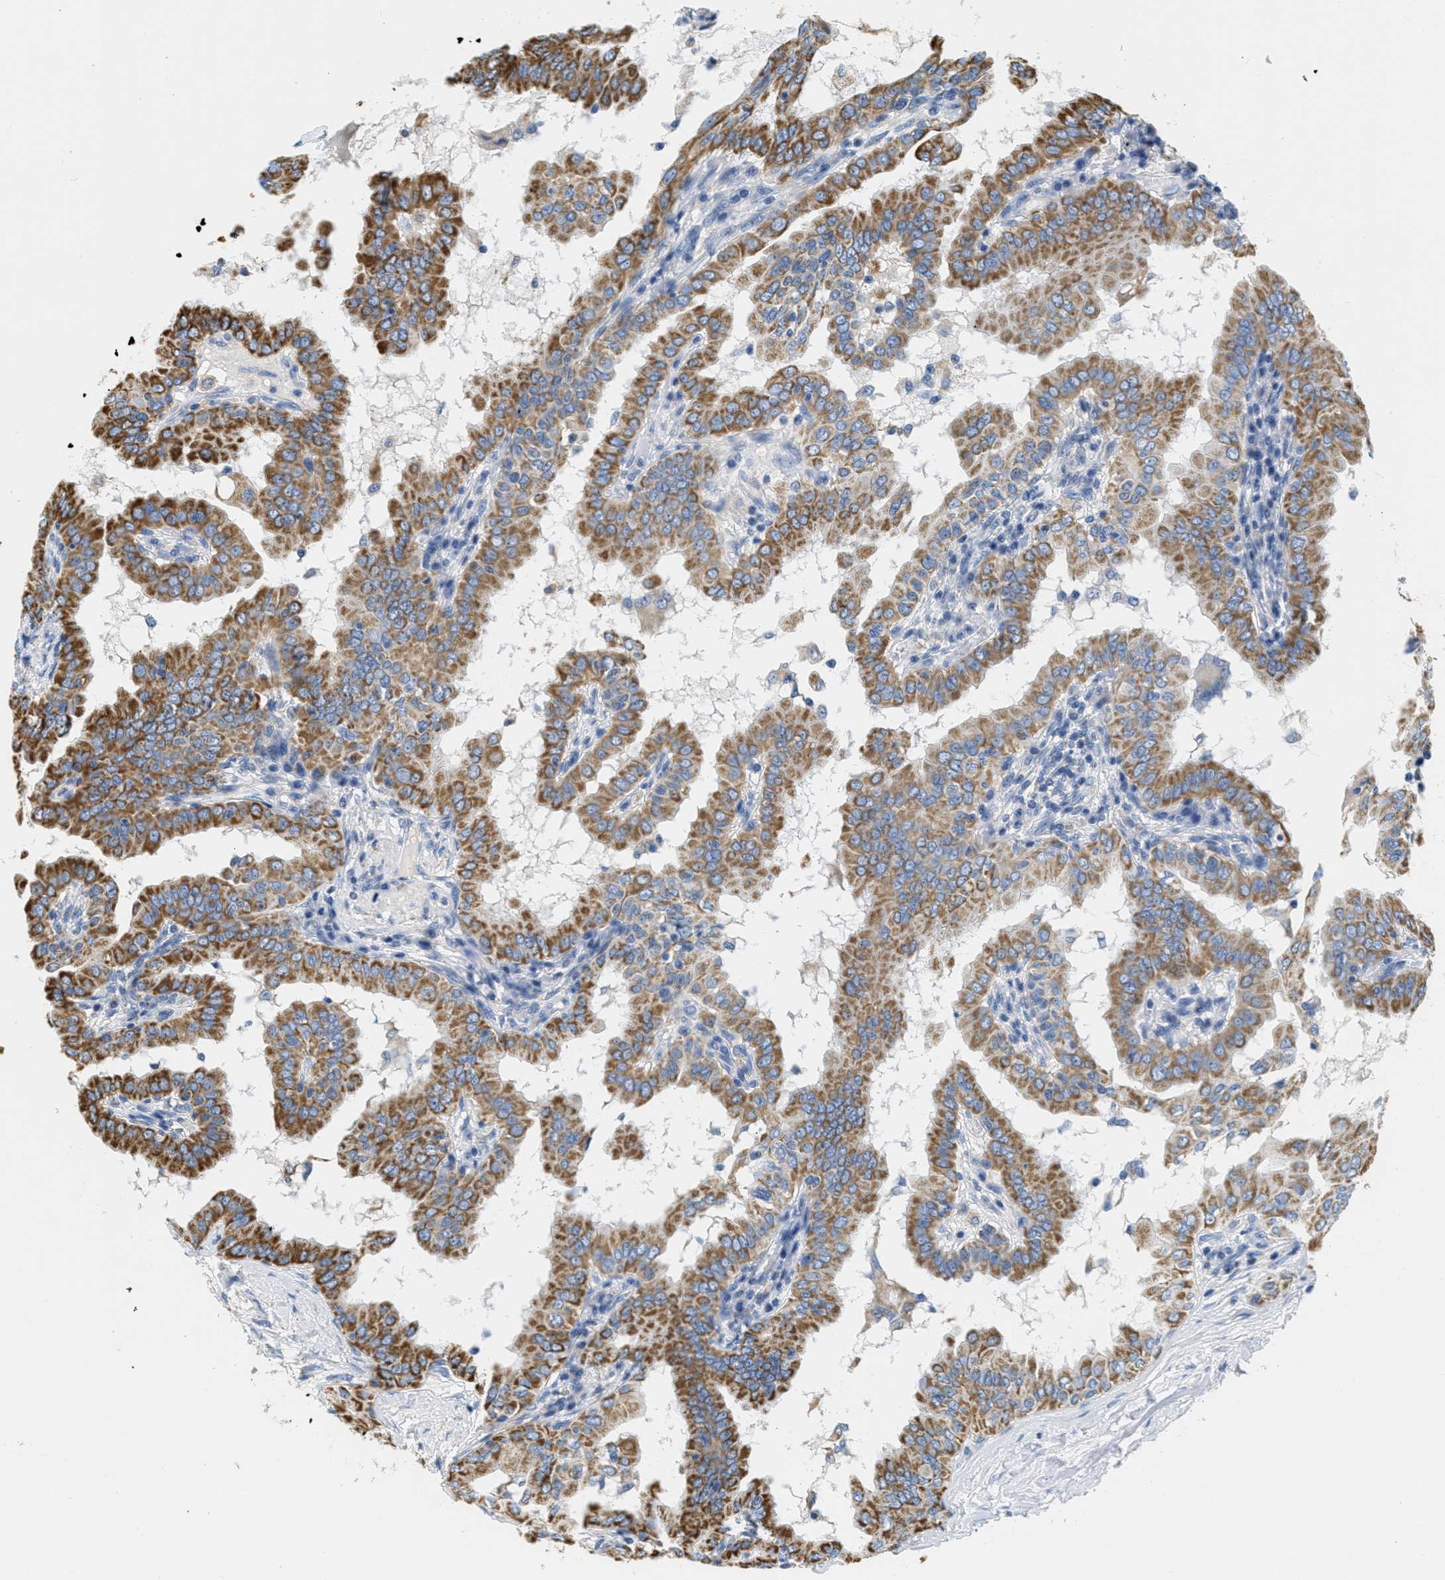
{"staining": {"intensity": "moderate", "quantity": ">75%", "location": "cytoplasmic/membranous"}, "tissue": "thyroid cancer", "cell_type": "Tumor cells", "image_type": "cancer", "snomed": [{"axis": "morphology", "description": "Papillary adenocarcinoma, NOS"}, {"axis": "topography", "description": "Thyroid gland"}], "caption": "The micrograph exhibits immunohistochemical staining of thyroid cancer. There is moderate cytoplasmic/membranous expression is seen in about >75% of tumor cells.", "gene": "KCNJ5", "patient": {"sex": "male", "age": 33}}